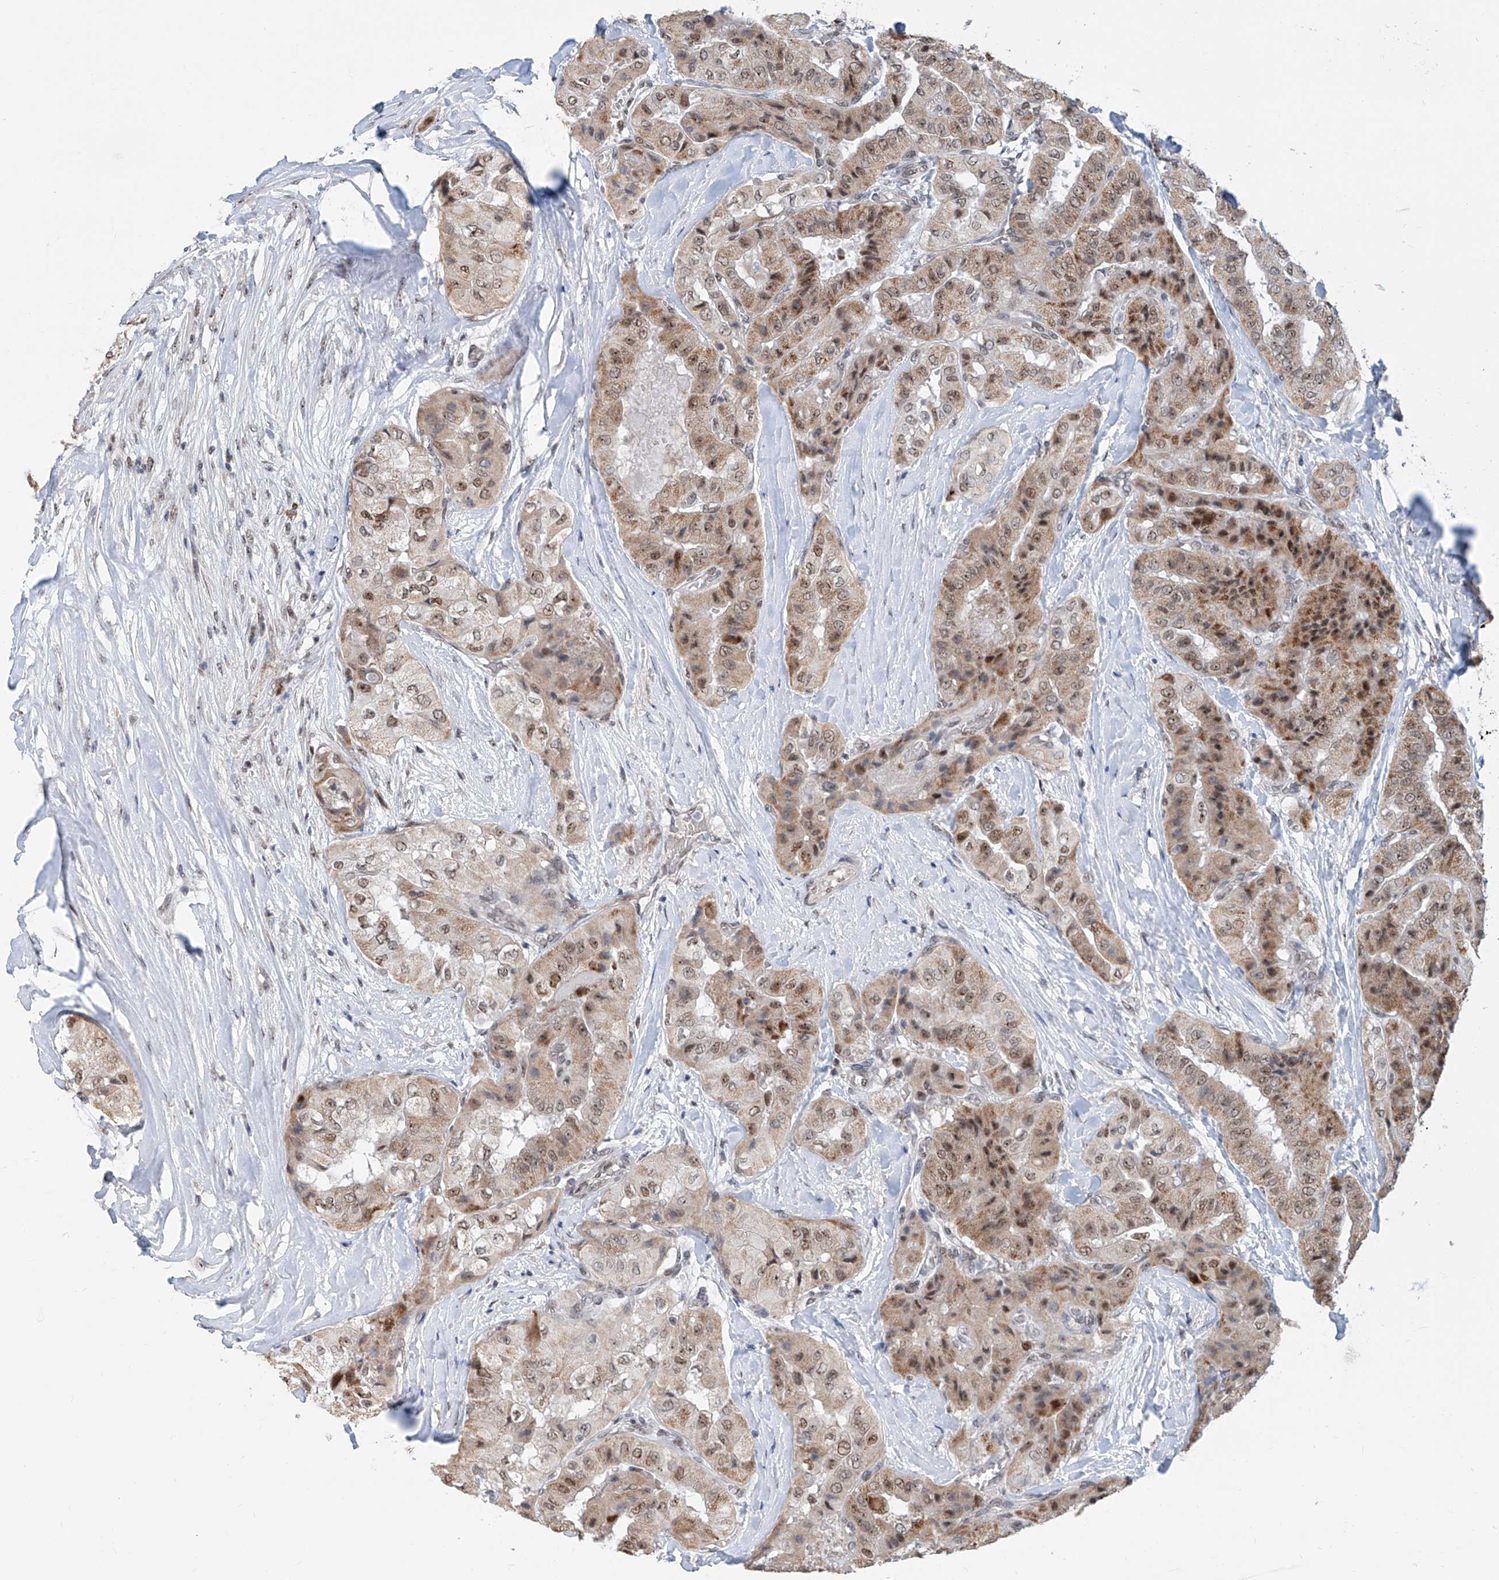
{"staining": {"intensity": "moderate", "quantity": ">75%", "location": "cytoplasmic/membranous,nuclear"}, "tissue": "thyroid cancer", "cell_type": "Tumor cells", "image_type": "cancer", "snomed": [{"axis": "morphology", "description": "Papillary adenocarcinoma, NOS"}, {"axis": "topography", "description": "Thyroid gland"}], "caption": "Immunohistochemistry (IHC) (DAB (3,3'-diaminobenzidine)) staining of thyroid cancer exhibits moderate cytoplasmic/membranous and nuclear protein staining in approximately >75% of tumor cells. (IHC, brightfield microscopy, high magnification).", "gene": "SDE2", "patient": {"sex": "female", "age": 59}}